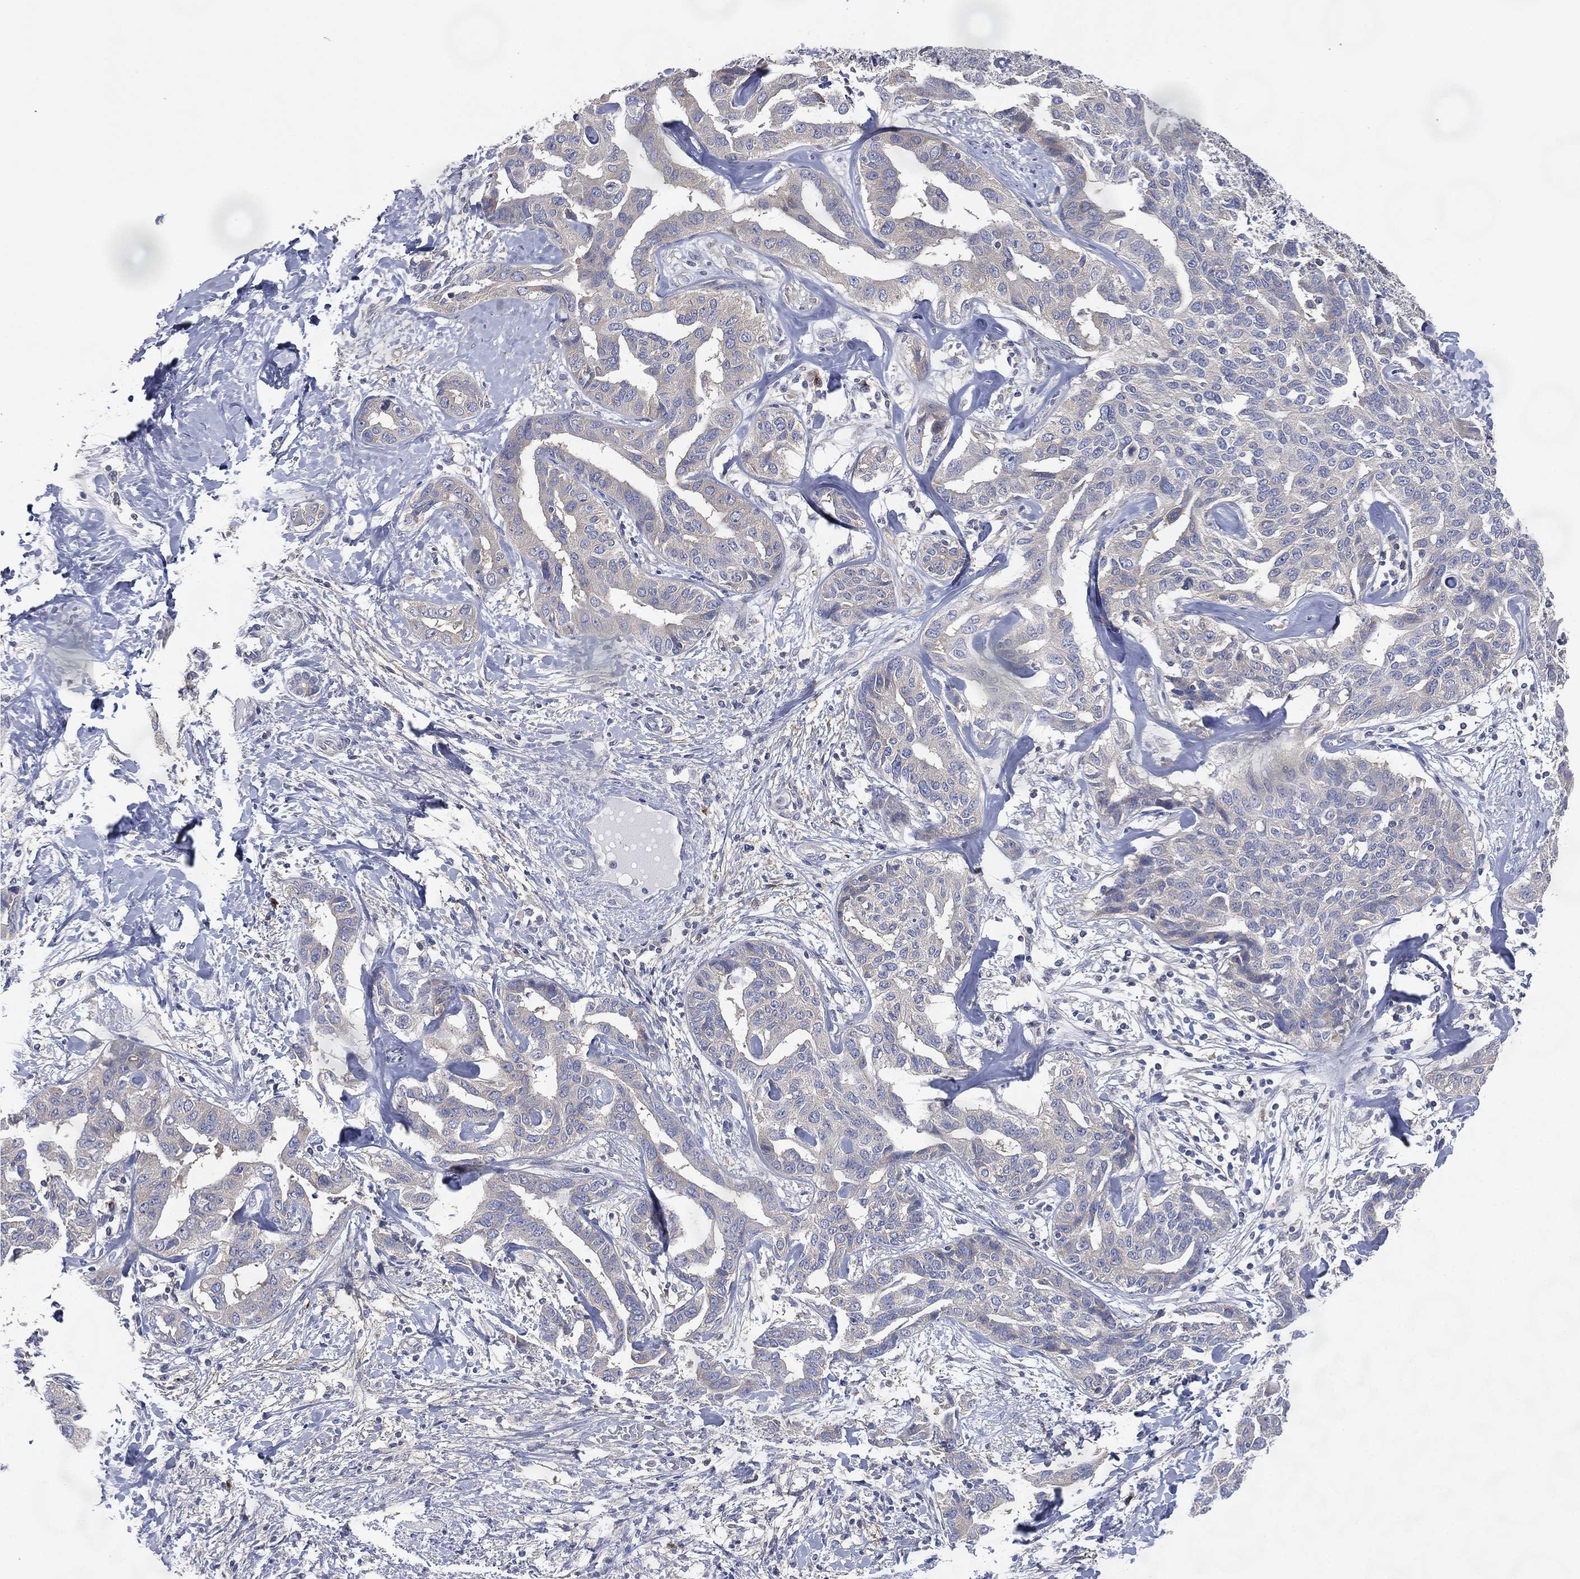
{"staining": {"intensity": "negative", "quantity": "none", "location": "none"}, "tissue": "liver cancer", "cell_type": "Tumor cells", "image_type": "cancer", "snomed": [{"axis": "morphology", "description": "Cholangiocarcinoma"}, {"axis": "topography", "description": "Liver"}], "caption": "Human cholangiocarcinoma (liver) stained for a protein using IHC displays no positivity in tumor cells.", "gene": "ATP8A2", "patient": {"sex": "male", "age": 59}}